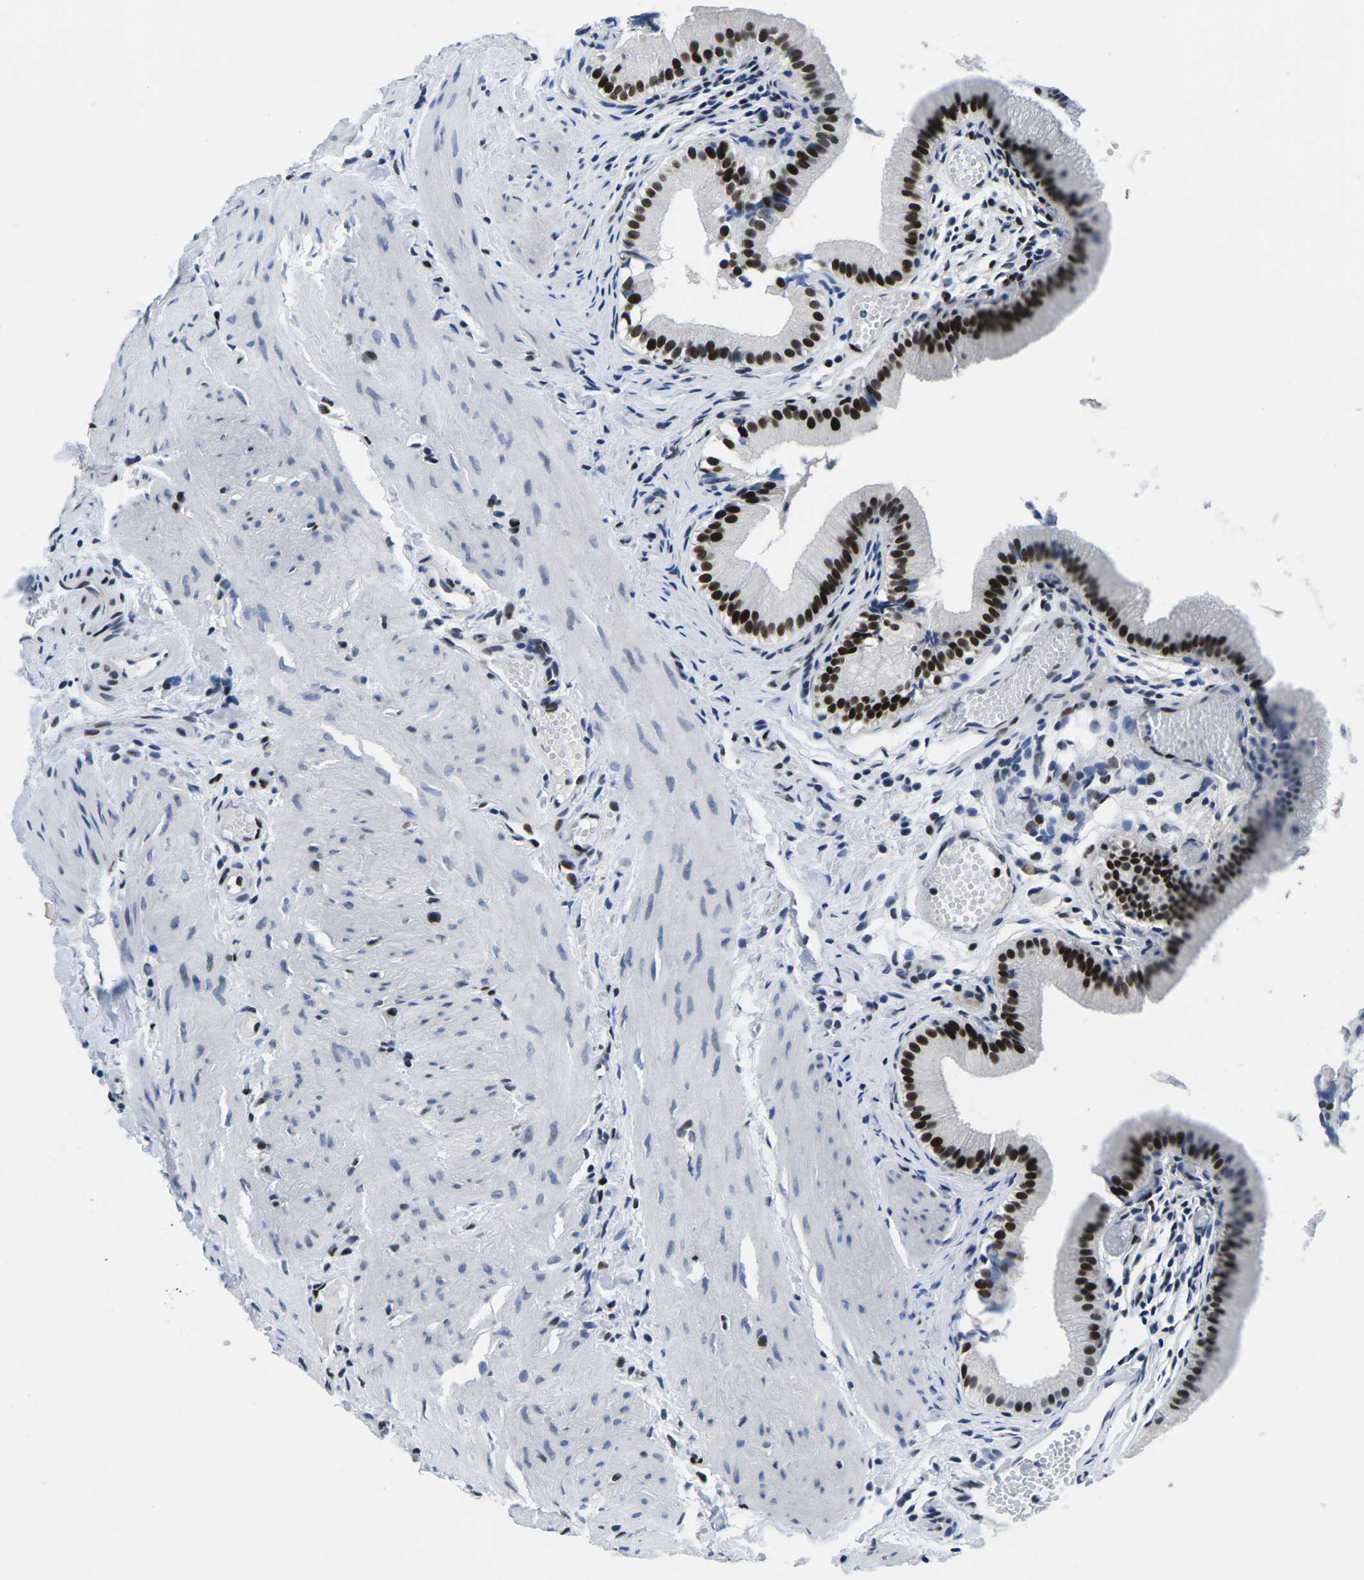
{"staining": {"intensity": "strong", "quantity": ">75%", "location": "nuclear"}, "tissue": "gallbladder", "cell_type": "Glandular cells", "image_type": "normal", "snomed": [{"axis": "morphology", "description": "Normal tissue, NOS"}, {"axis": "topography", "description": "Gallbladder"}], "caption": "Gallbladder stained for a protein (brown) reveals strong nuclear positive positivity in approximately >75% of glandular cells.", "gene": "ATF1", "patient": {"sex": "female", "age": 26}}